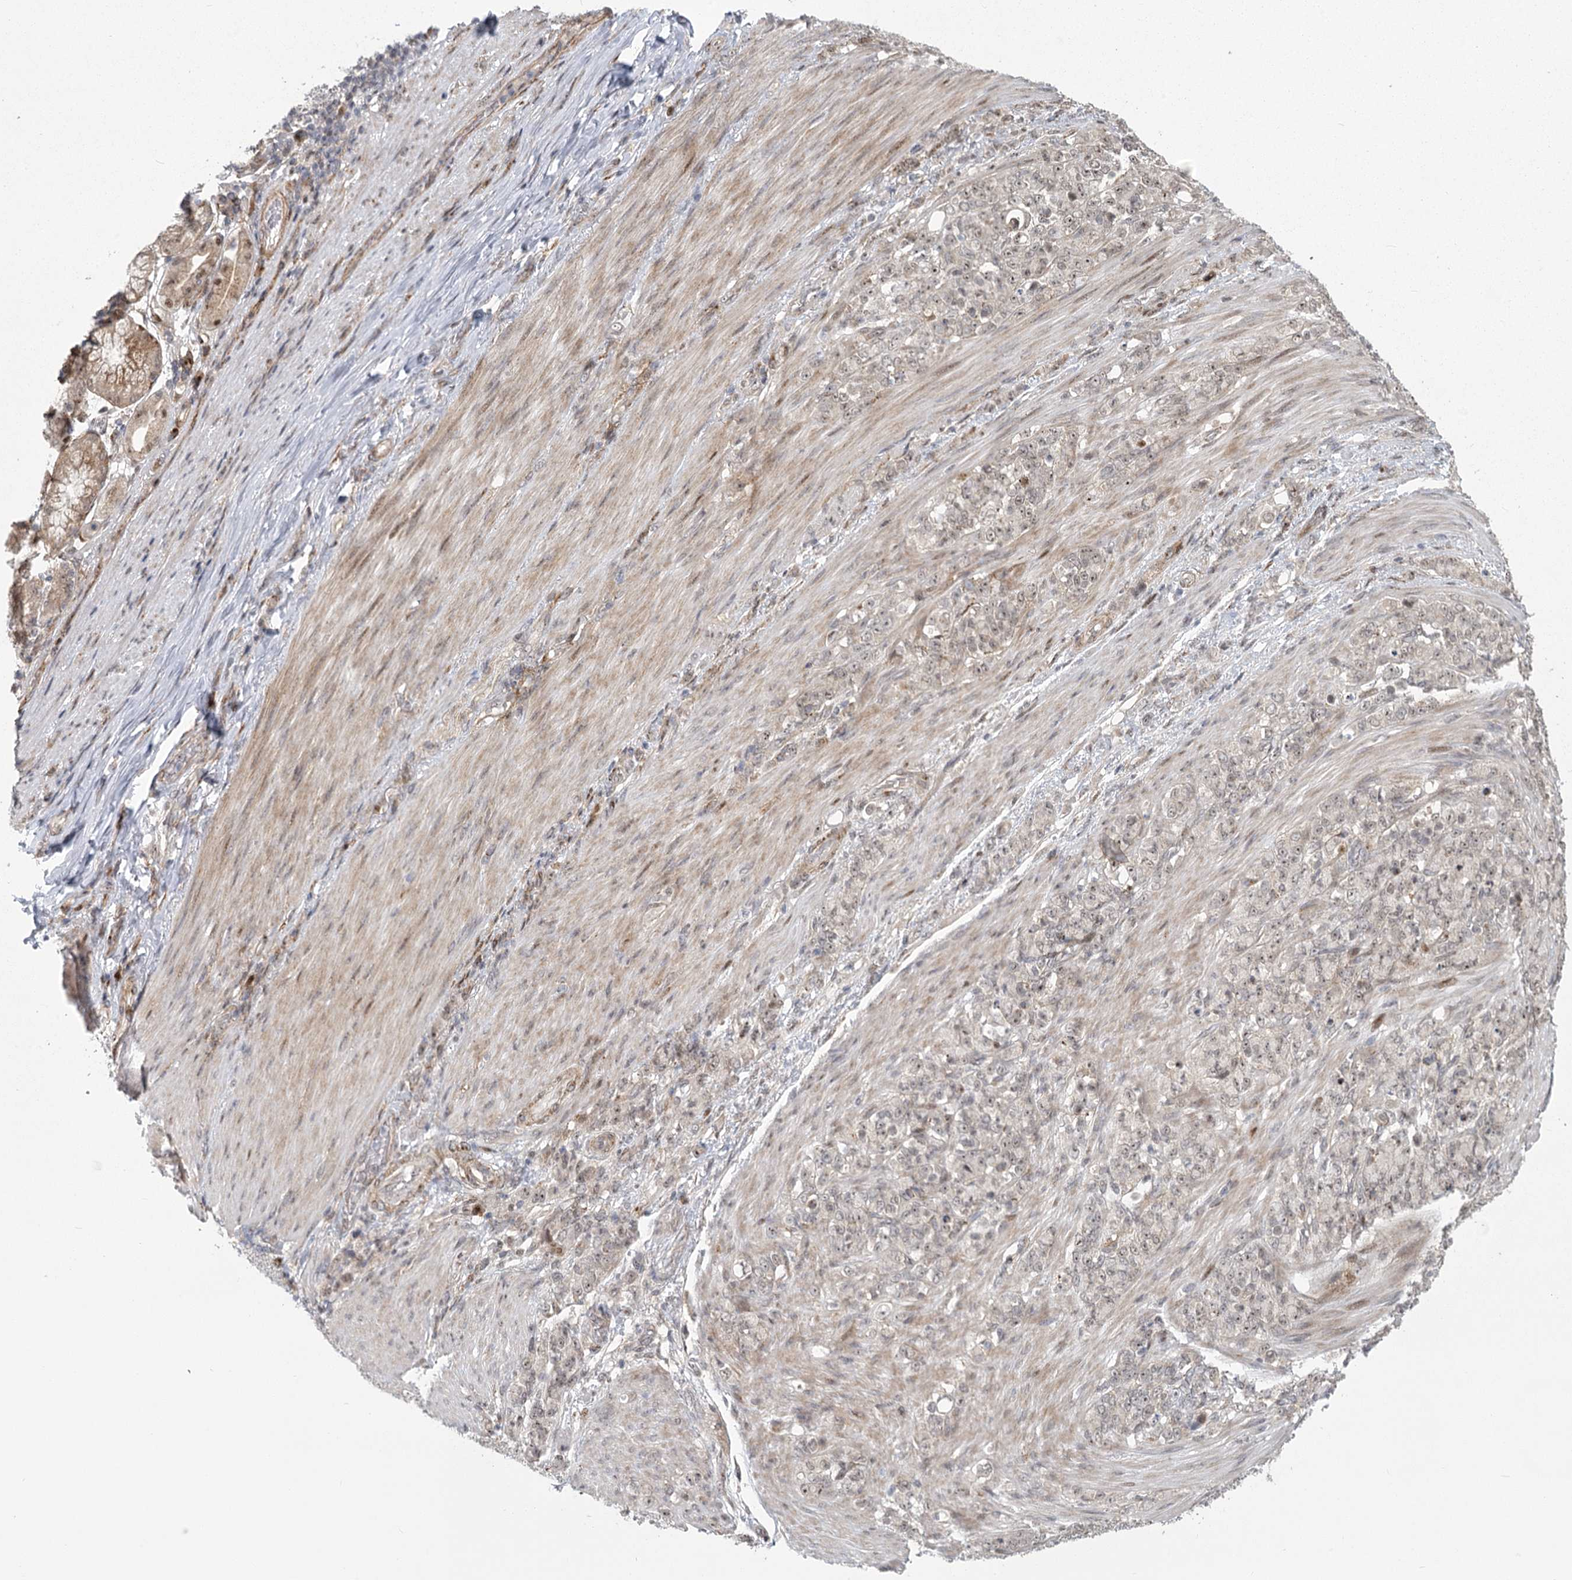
{"staining": {"intensity": "weak", "quantity": ">75%", "location": "nuclear"}, "tissue": "stomach cancer", "cell_type": "Tumor cells", "image_type": "cancer", "snomed": [{"axis": "morphology", "description": "Adenocarcinoma, NOS"}, {"axis": "topography", "description": "Stomach"}], "caption": "Protein staining reveals weak nuclear positivity in approximately >75% of tumor cells in adenocarcinoma (stomach). (Stains: DAB in brown, nuclei in blue, Microscopy: brightfield microscopy at high magnification).", "gene": "PARM1", "patient": {"sex": "female", "age": 79}}